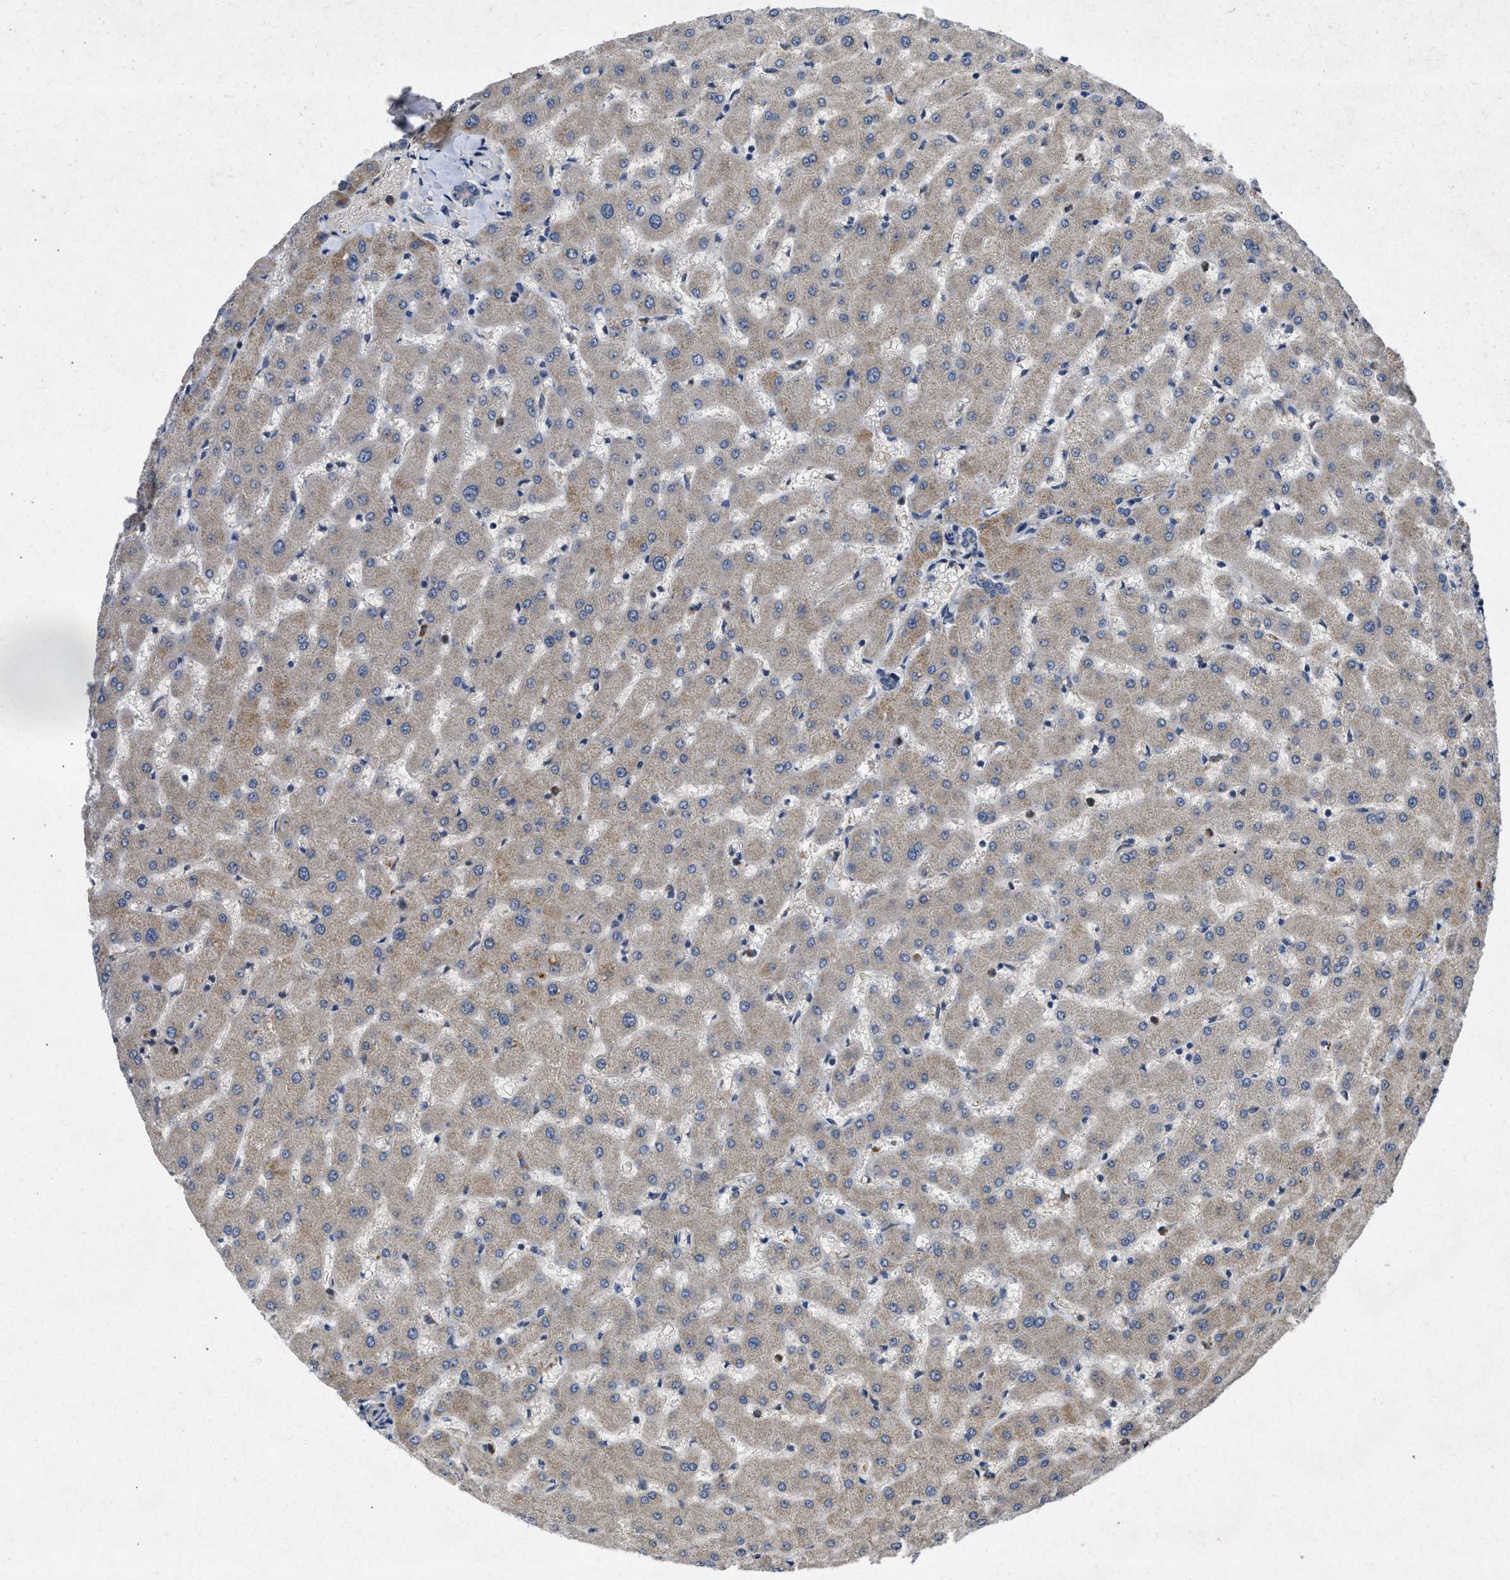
{"staining": {"intensity": "weak", "quantity": ">75%", "location": "cytoplasmic/membranous"}, "tissue": "liver", "cell_type": "Cholangiocytes", "image_type": "normal", "snomed": [{"axis": "morphology", "description": "Normal tissue, NOS"}, {"axis": "topography", "description": "Liver"}], "caption": "A brown stain labels weak cytoplasmic/membranous positivity of a protein in cholangiocytes of benign human liver.", "gene": "VPS4A", "patient": {"sex": "female", "age": 63}}